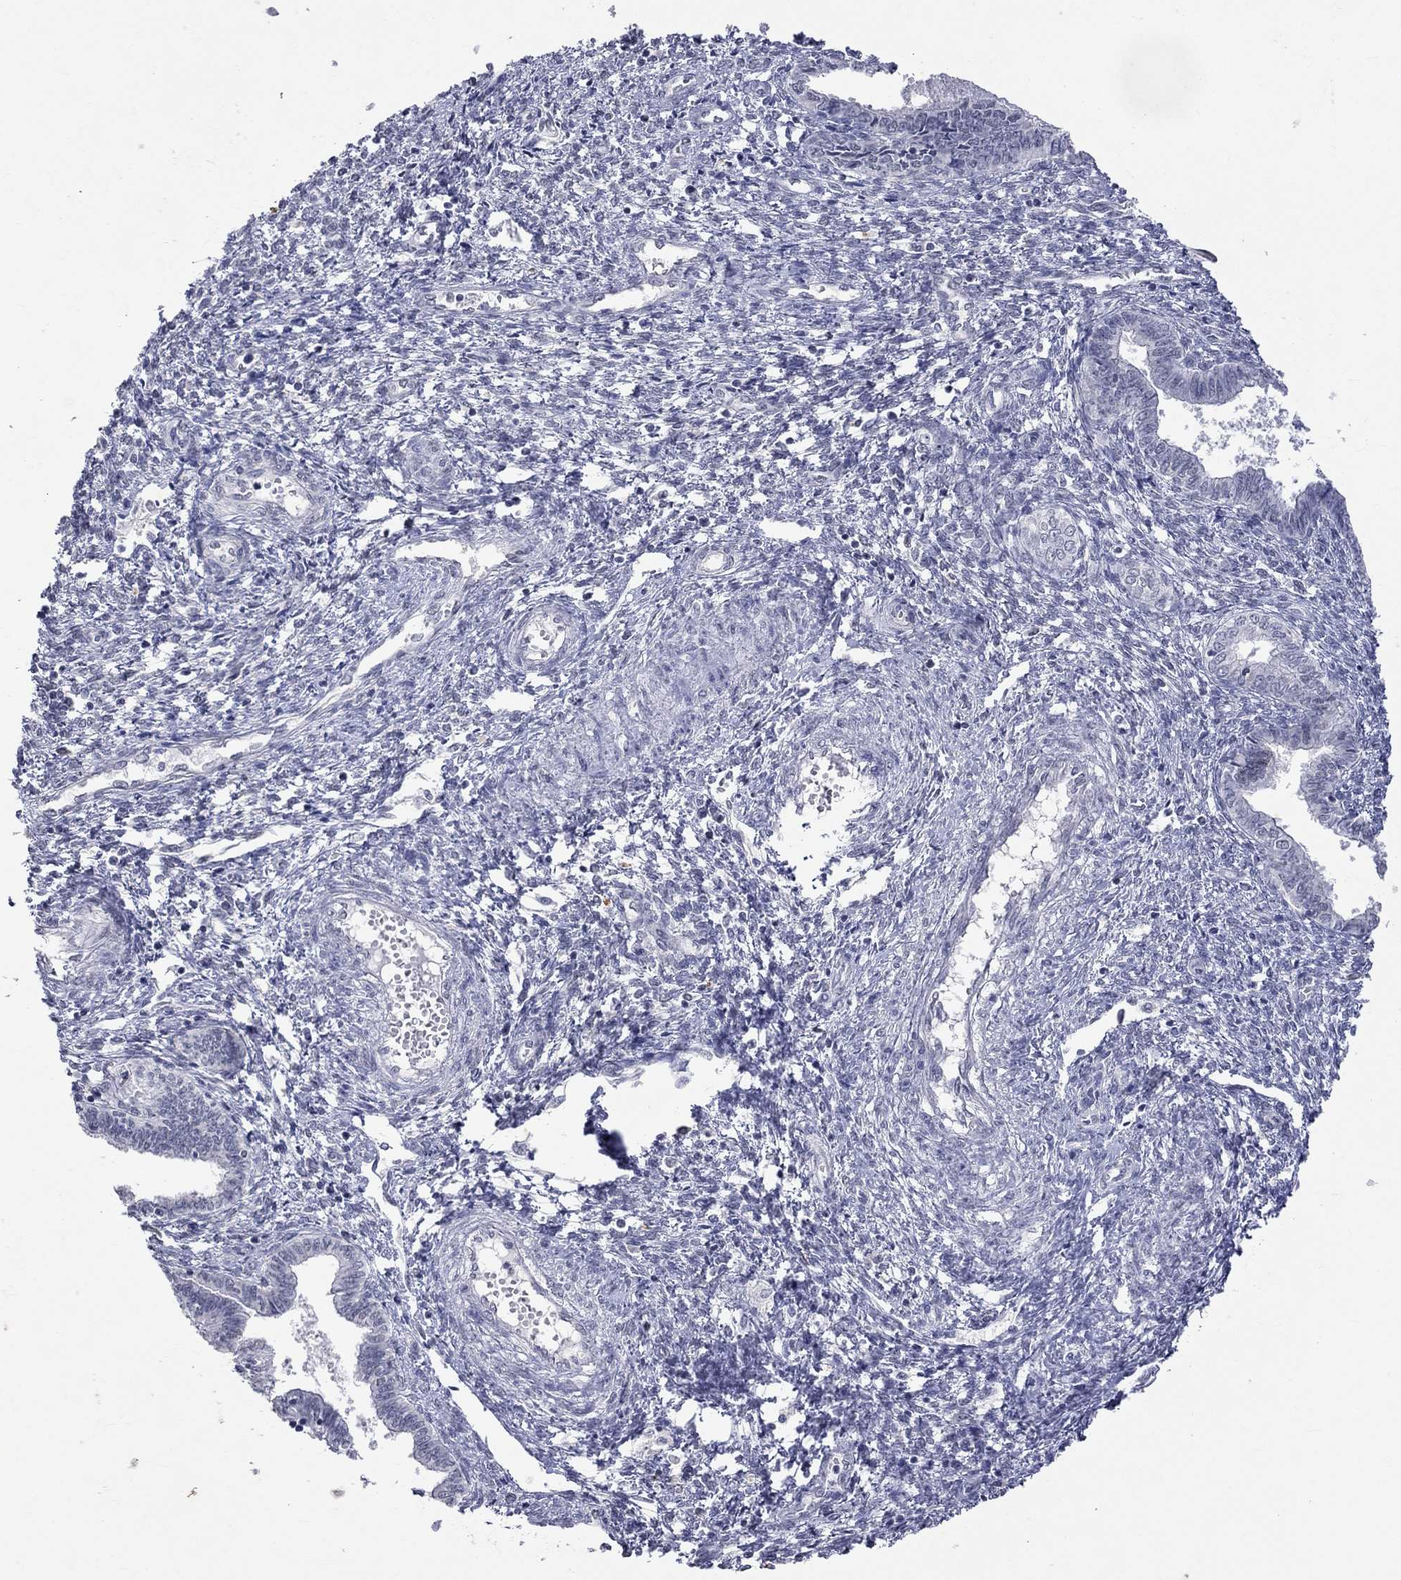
{"staining": {"intensity": "negative", "quantity": "none", "location": "none"}, "tissue": "cervical cancer", "cell_type": "Tumor cells", "image_type": "cancer", "snomed": [{"axis": "morphology", "description": "Adenocarcinoma, NOS"}, {"axis": "topography", "description": "Cervix"}], "caption": "Immunohistochemistry histopathology image of neoplastic tissue: human adenocarcinoma (cervical) stained with DAB displays no significant protein staining in tumor cells. Brightfield microscopy of IHC stained with DAB (3,3'-diaminobenzidine) (brown) and hematoxylin (blue), captured at high magnification.", "gene": "TMEM143", "patient": {"sex": "female", "age": 42}}